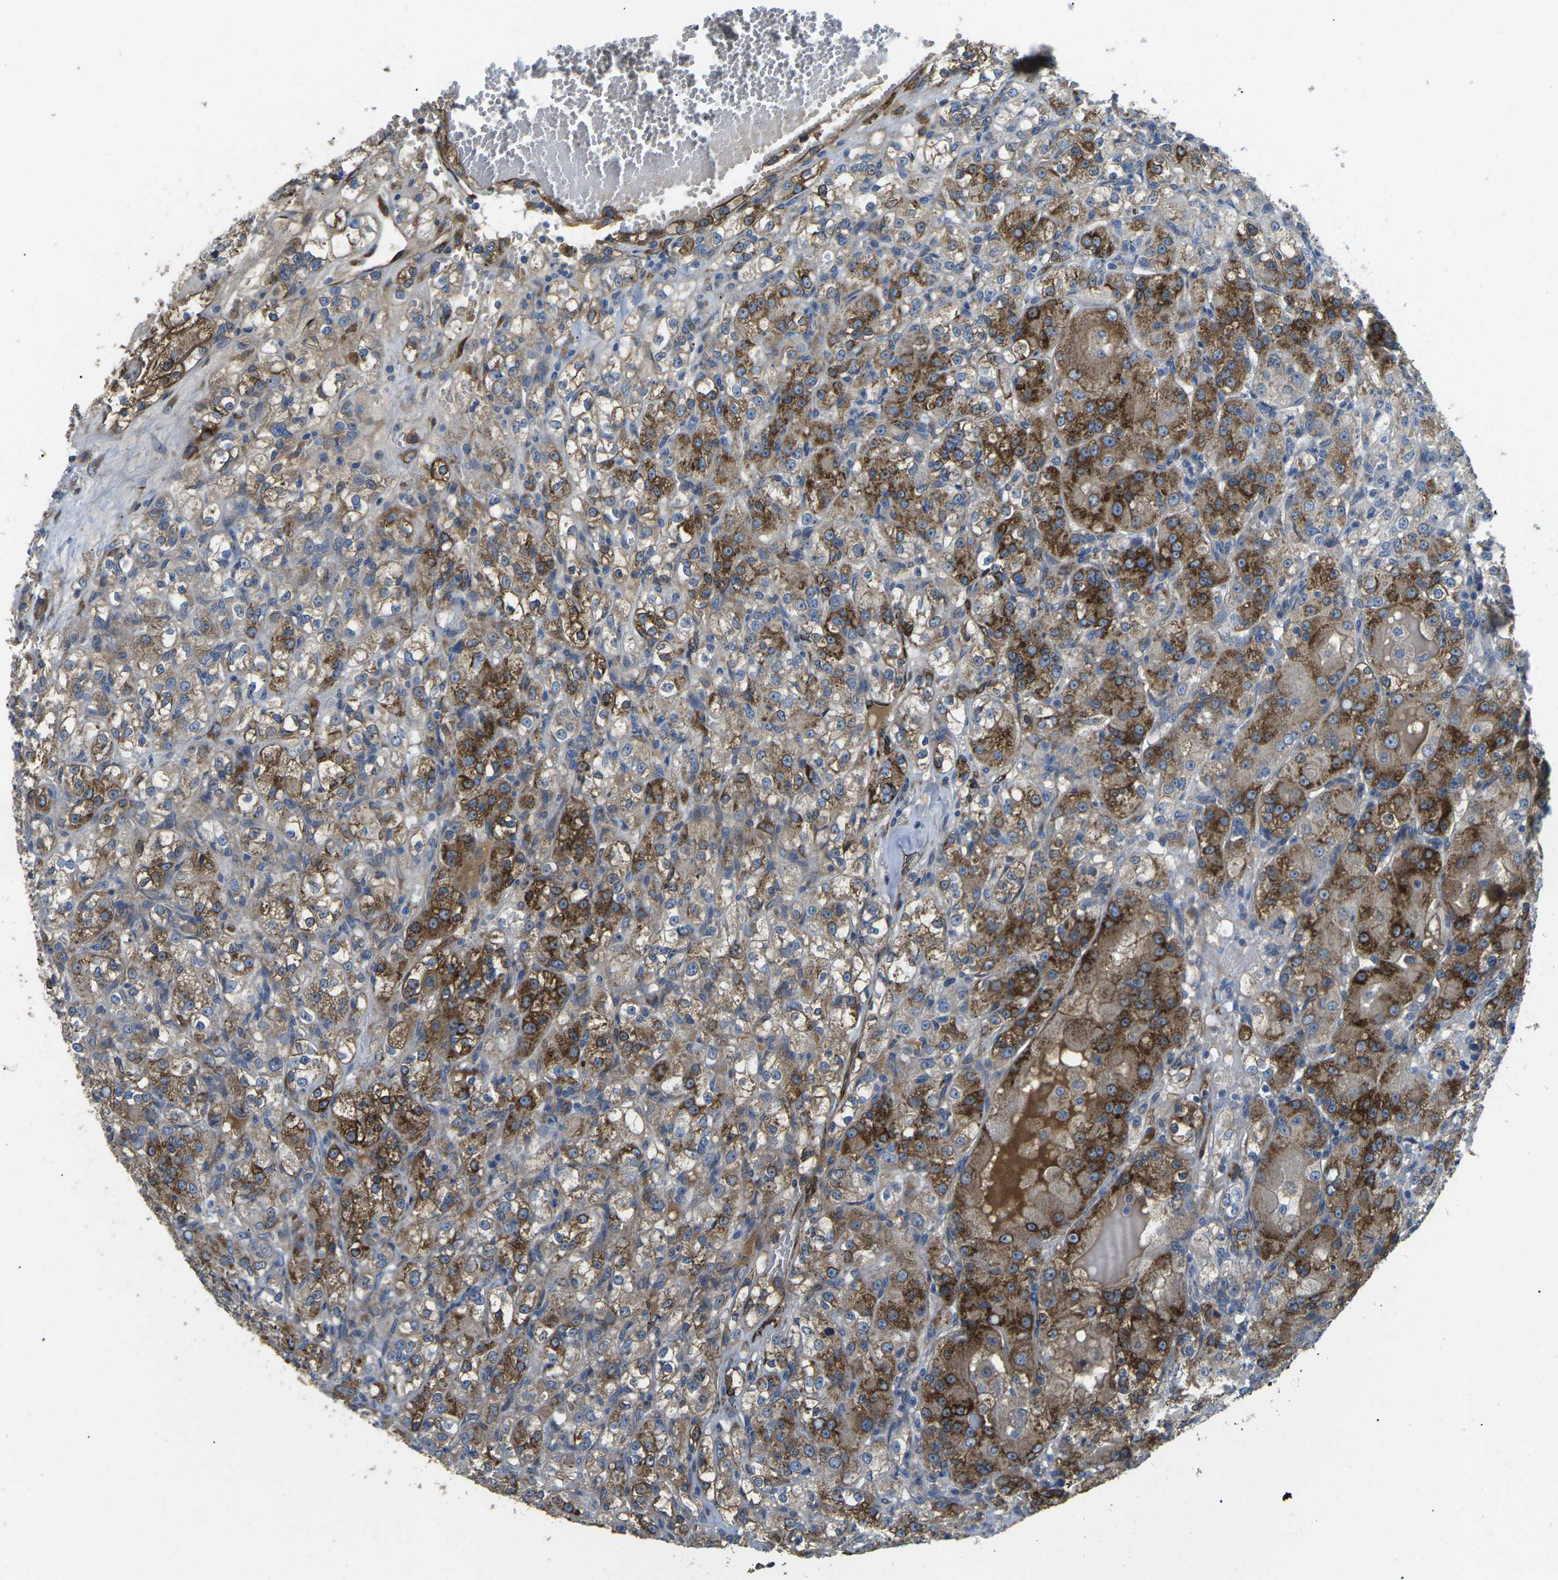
{"staining": {"intensity": "strong", "quantity": ">75%", "location": "cytoplasmic/membranous"}, "tissue": "renal cancer", "cell_type": "Tumor cells", "image_type": "cancer", "snomed": [{"axis": "morphology", "description": "Normal tissue, NOS"}, {"axis": "morphology", "description": "Adenocarcinoma, NOS"}, {"axis": "topography", "description": "Kidney"}], "caption": "Immunohistochemical staining of human adenocarcinoma (renal) displays high levels of strong cytoplasmic/membranous protein staining in about >75% of tumor cells. (Brightfield microscopy of DAB IHC at high magnification).", "gene": "PDZD8", "patient": {"sex": "male", "age": 61}}